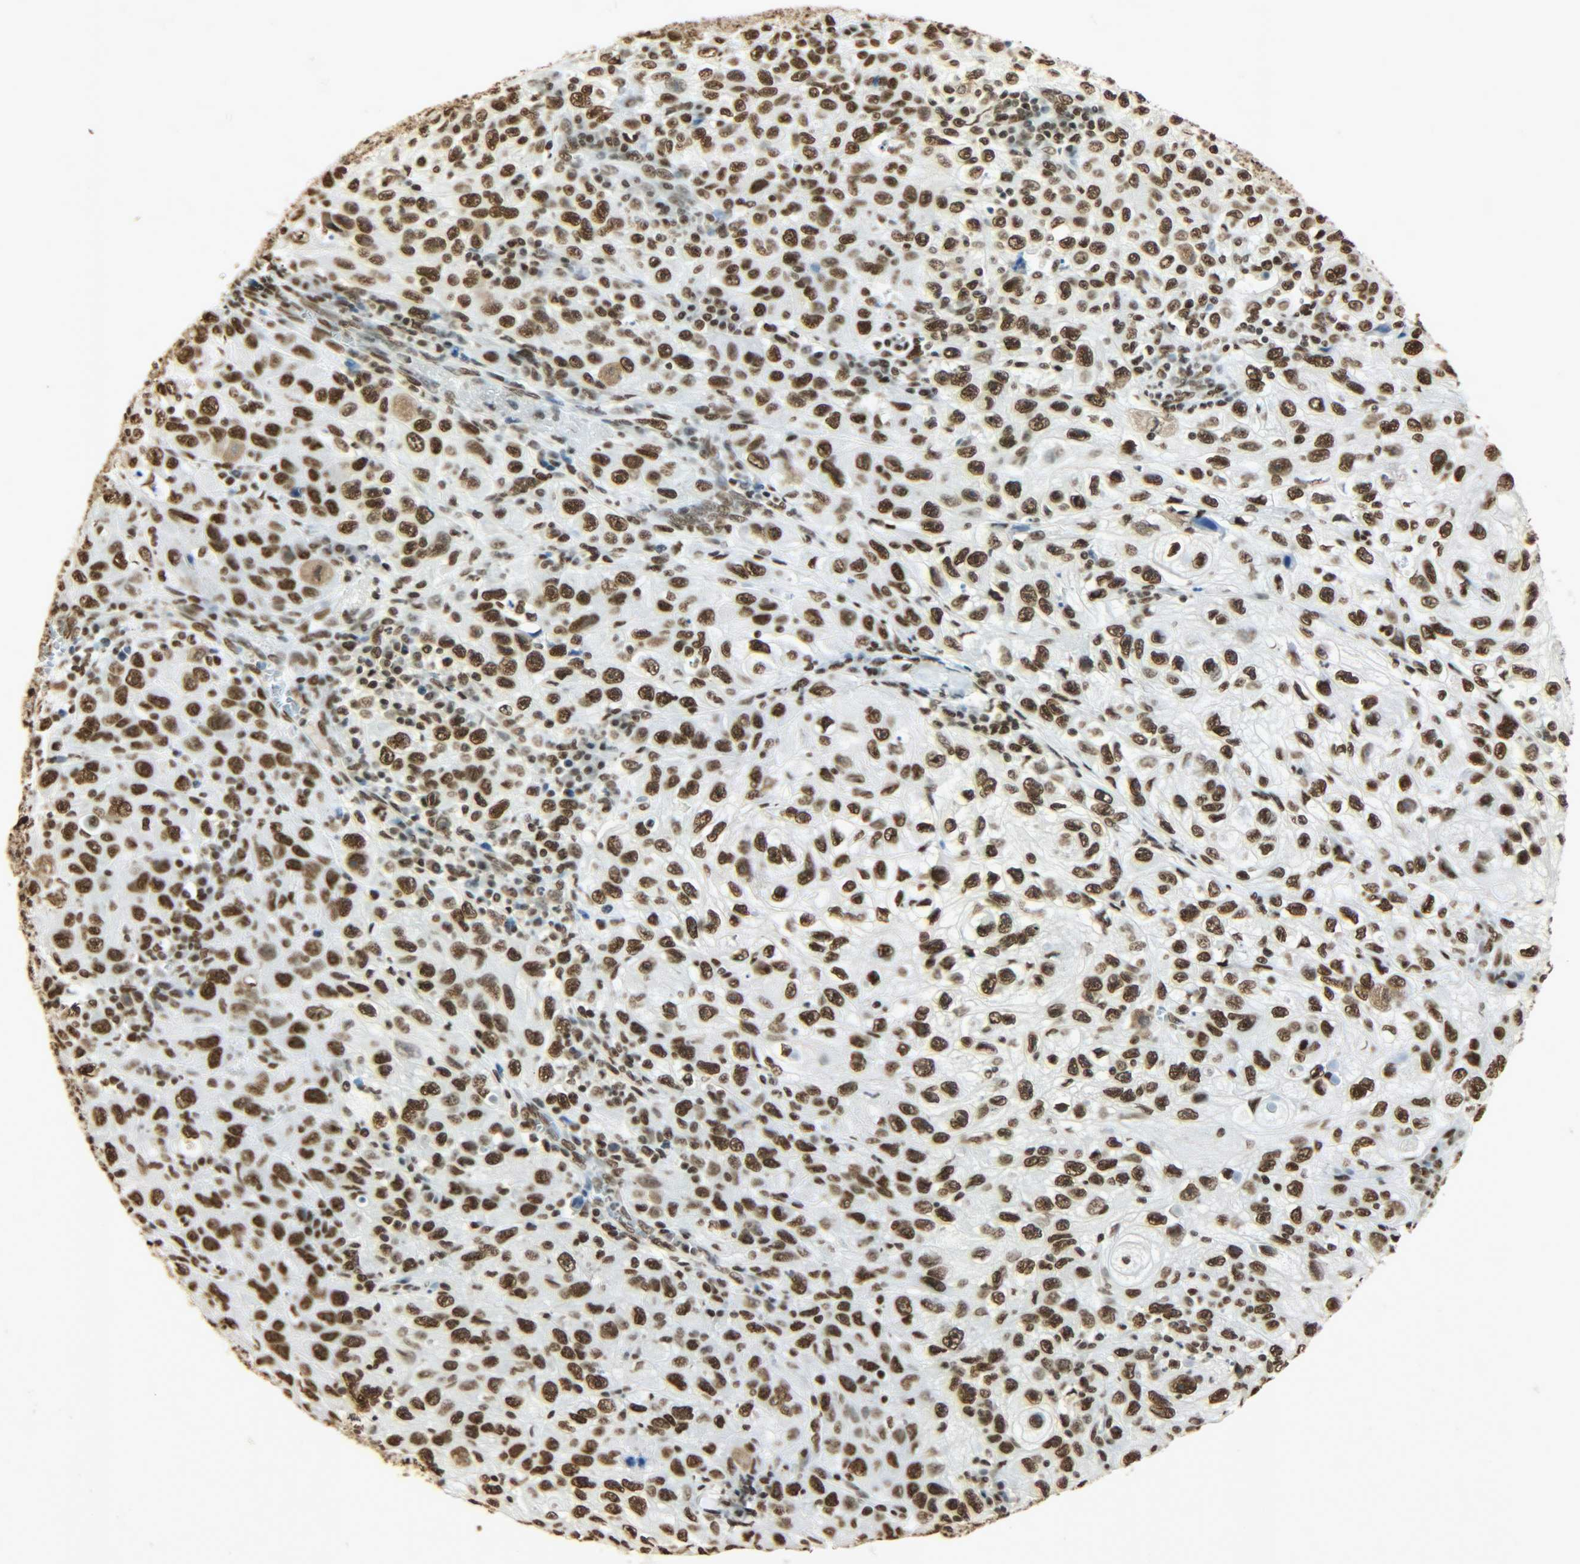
{"staining": {"intensity": "strong", "quantity": ">75%", "location": "nuclear"}, "tissue": "skin cancer", "cell_type": "Tumor cells", "image_type": "cancer", "snomed": [{"axis": "morphology", "description": "Squamous cell carcinoma, NOS"}, {"axis": "topography", "description": "Skin"}], "caption": "Immunohistochemistry image of human skin cancer (squamous cell carcinoma) stained for a protein (brown), which demonstrates high levels of strong nuclear staining in approximately >75% of tumor cells.", "gene": "KHDRBS1", "patient": {"sex": "male", "age": 75}}